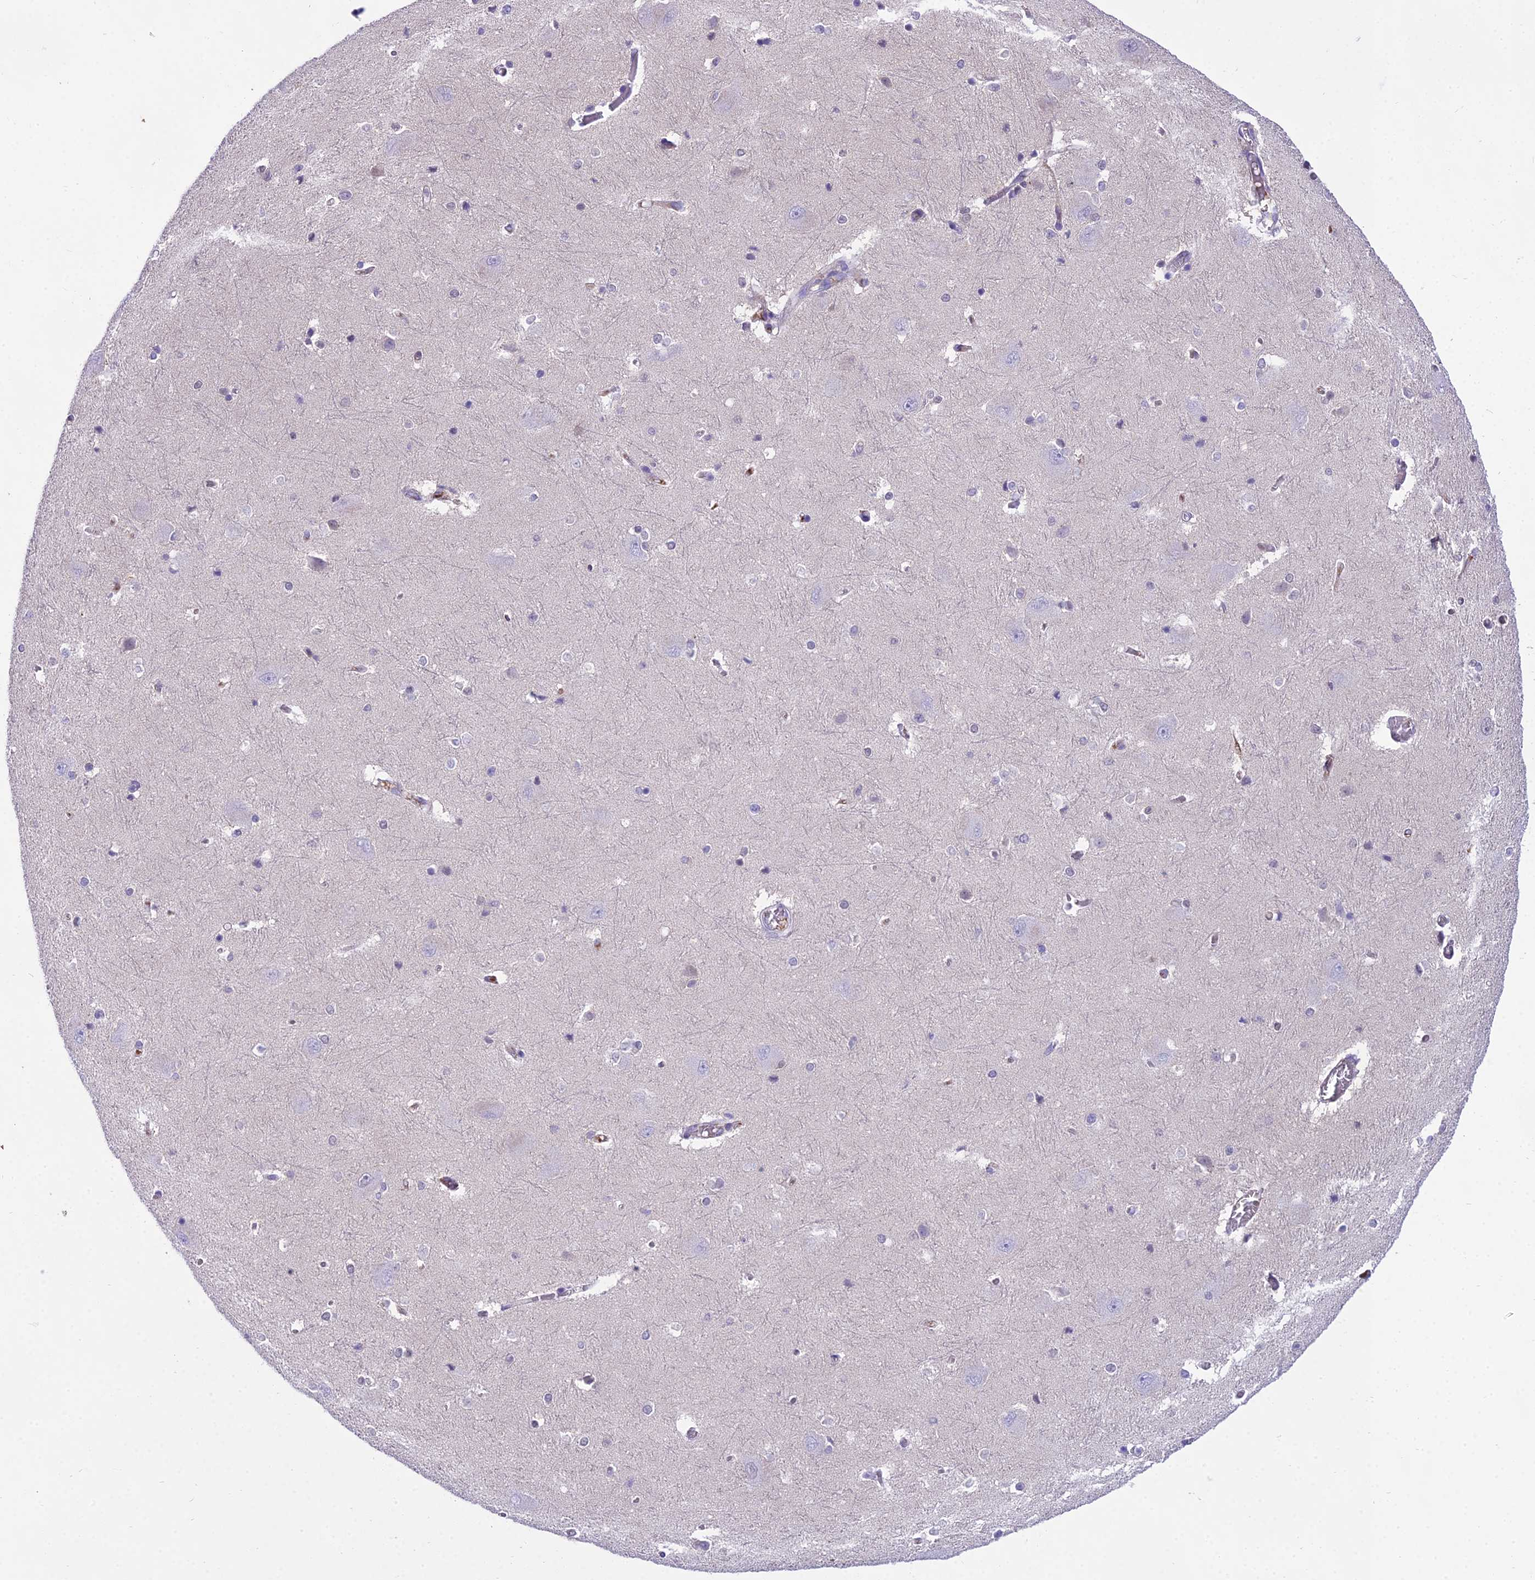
{"staining": {"intensity": "negative", "quantity": "none", "location": "none"}, "tissue": "caudate", "cell_type": "Glial cells", "image_type": "normal", "snomed": [{"axis": "morphology", "description": "Normal tissue, NOS"}, {"axis": "topography", "description": "Lateral ventricle wall"}], "caption": "A high-resolution photomicrograph shows immunohistochemistry (IHC) staining of unremarkable caudate, which displays no significant staining in glial cells.", "gene": "MAT2A", "patient": {"sex": "male", "age": 37}}